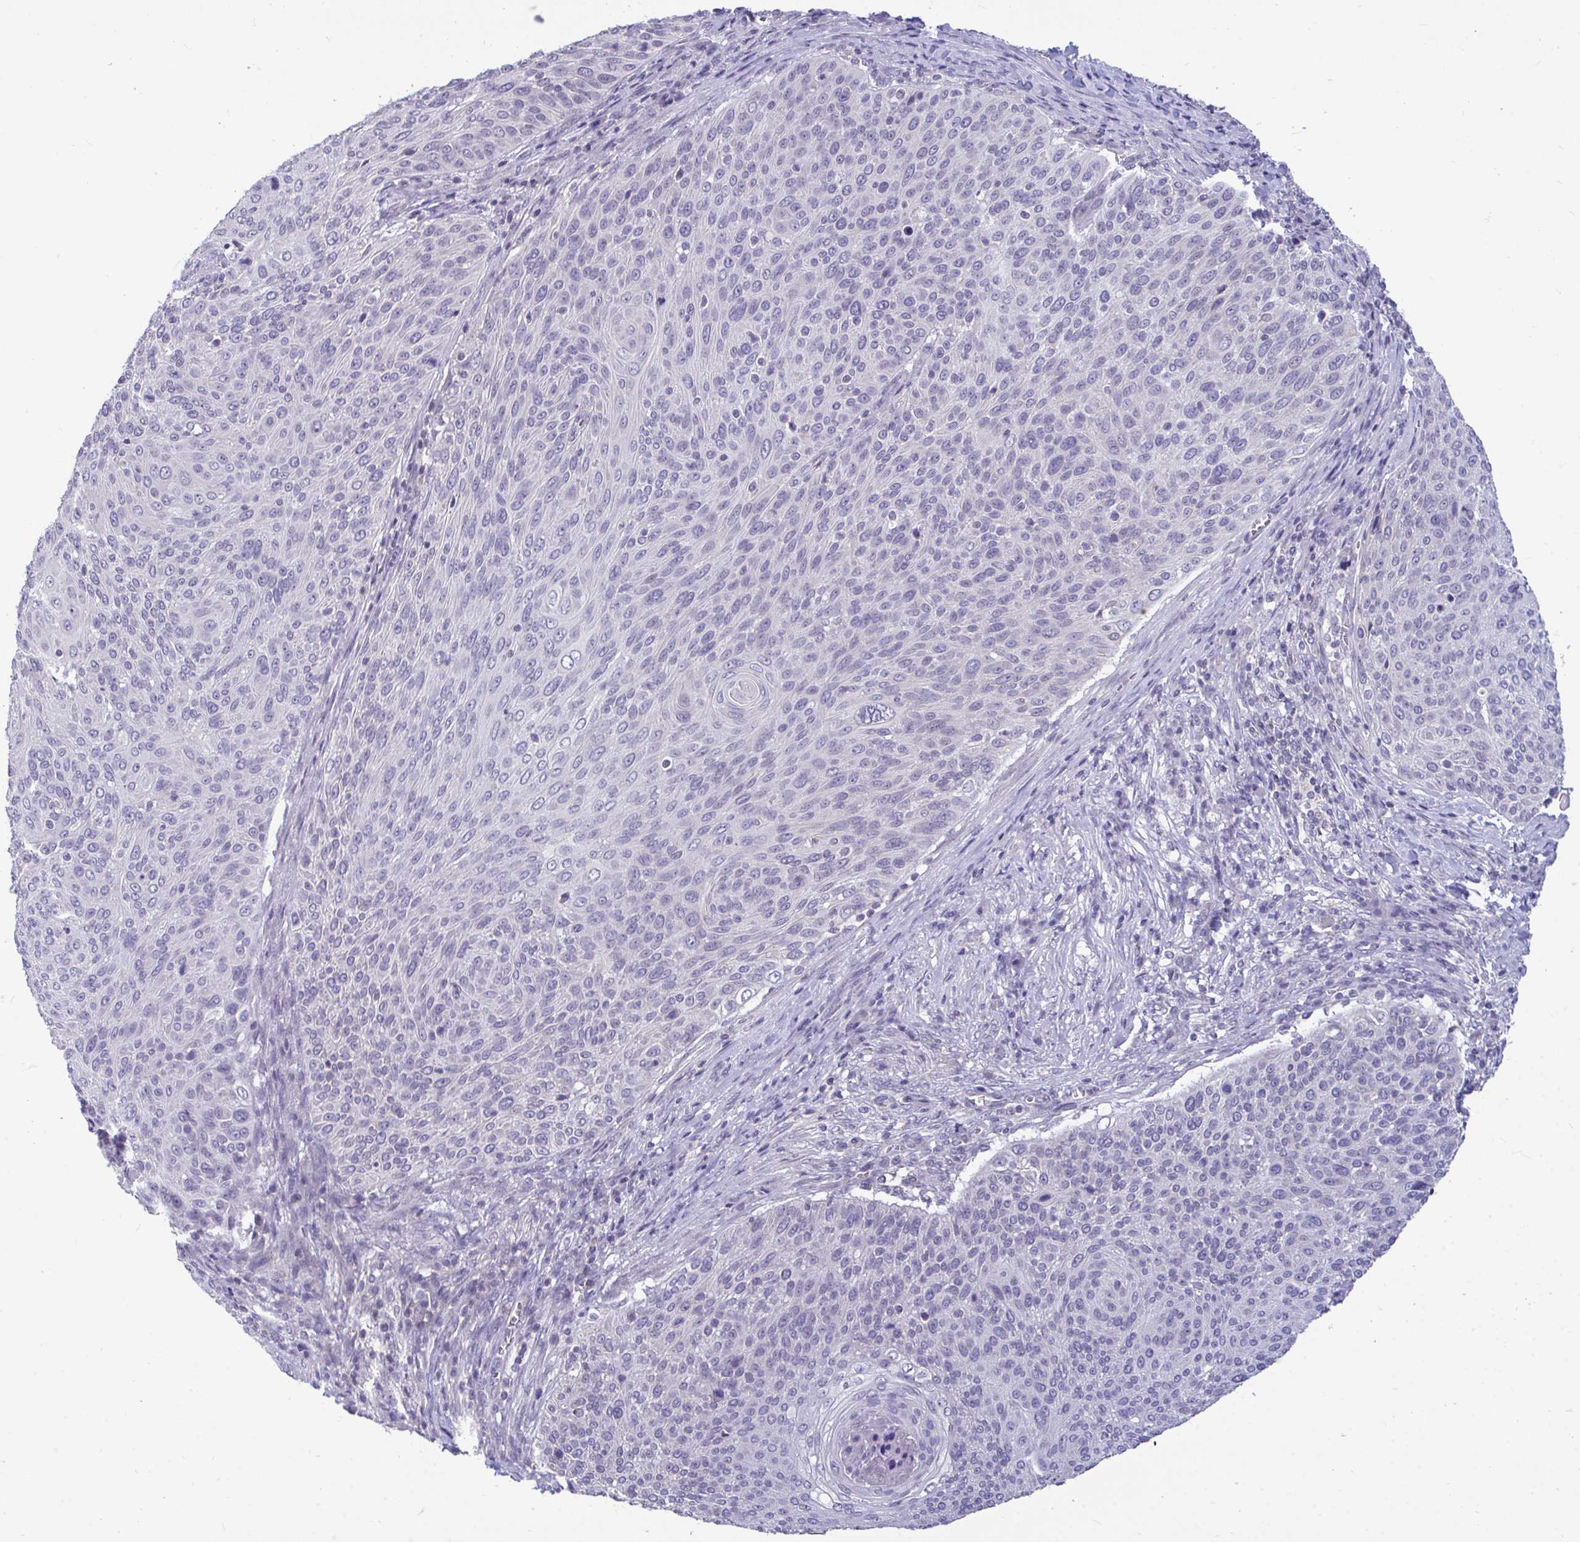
{"staining": {"intensity": "negative", "quantity": "none", "location": "none"}, "tissue": "cervical cancer", "cell_type": "Tumor cells", "image_type": "cancer", "snomed": [{"axis": "morphology", "description": "Squamous cell carcinoma, NOS"}, {"axis": "topography", "description": "Cervix"}], "caption": "Immunohistochemical staining of cervical cancer reveals no significant expression in tumor cells.", "gene": "PIGK", "patient": {"sex": "female", "age": 31}}